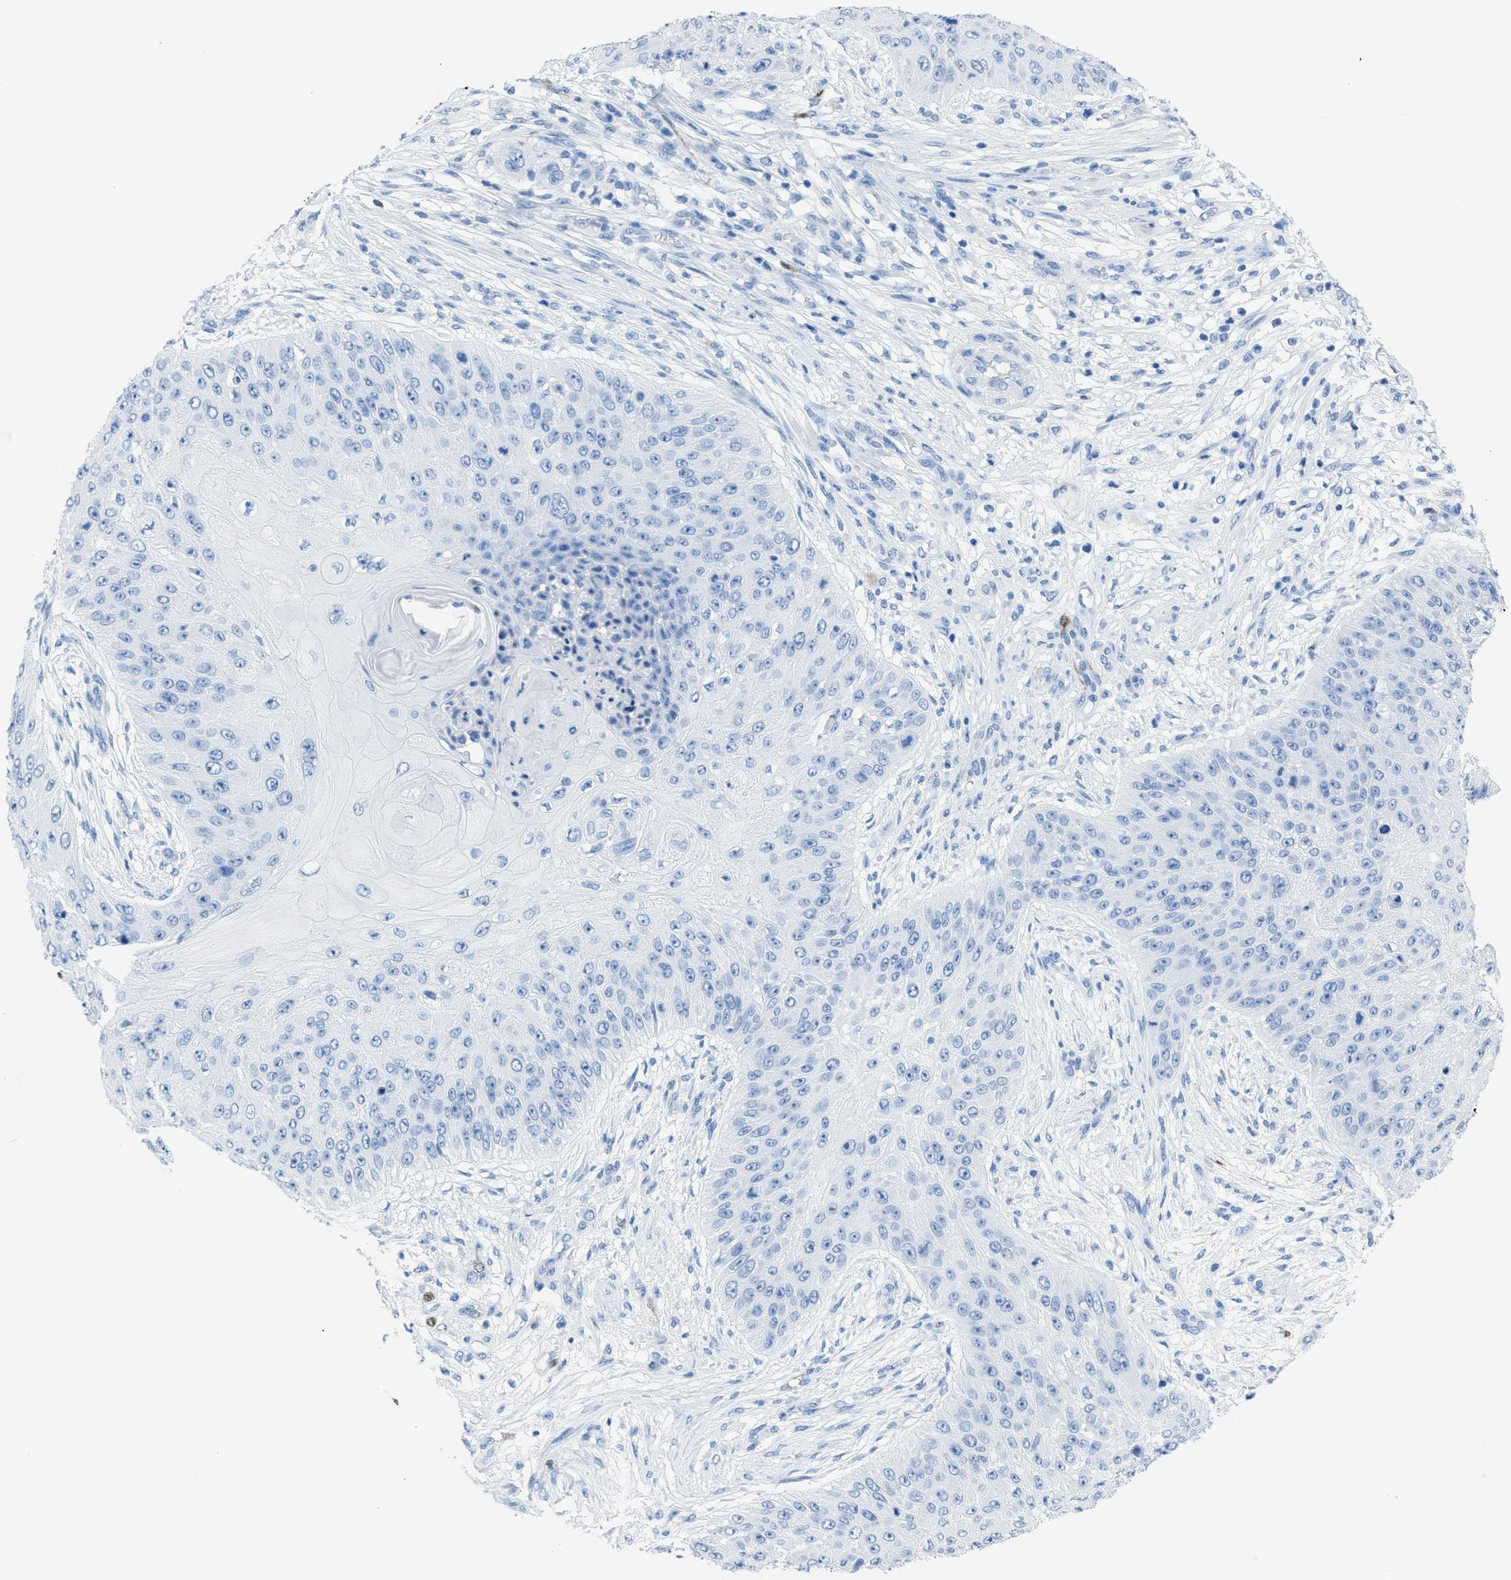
{"staining": {"intensity": "negative", "quantity": "none", "location": "none"}, "tissue": "skin cancer", "cell_type": "Tumor cells", "image_type": "cancer", "snomed": [{"axis": "morphology", "description": "Squamous cell carcinoma, NOS"}, {"axis": "topography", "description": "Skin"}], "caption": "Tumor cells are negative for protein expression in human skin cancer.", "gene": "CDKN2A", "patient": {"sex": "female", "age": 80}}